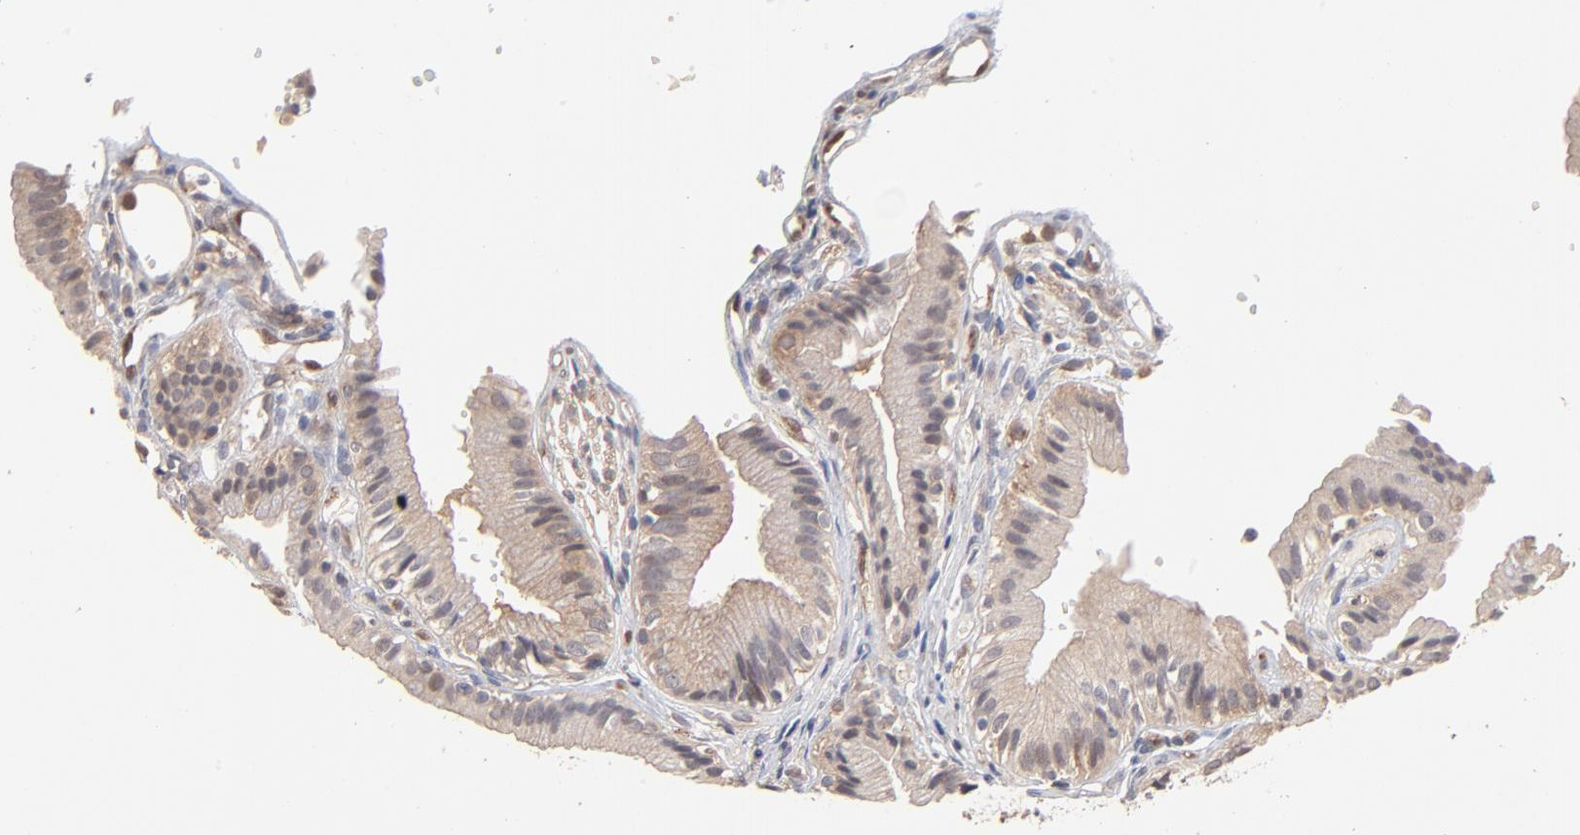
{"staining": {"intensity": "weak", "quantity": ">75%", "location": "cytoplasmic/membranous"}, "tissue": "gallbladder", "cell_type": "Glandular cells", "image_type": "normal", "snomed": [{"axis": "morphology", "description": "Normal tissue, NOS"}, {"axis": "topography", "description": "Gallbladder"}], "caption": "A brown stain highlights weak cytoplasmic/membranous positivity of a protein in glandular cells of normal gallbladder.", "gene": "IVNS1ABP", "patient": {"sex": "male", "age": 65}}